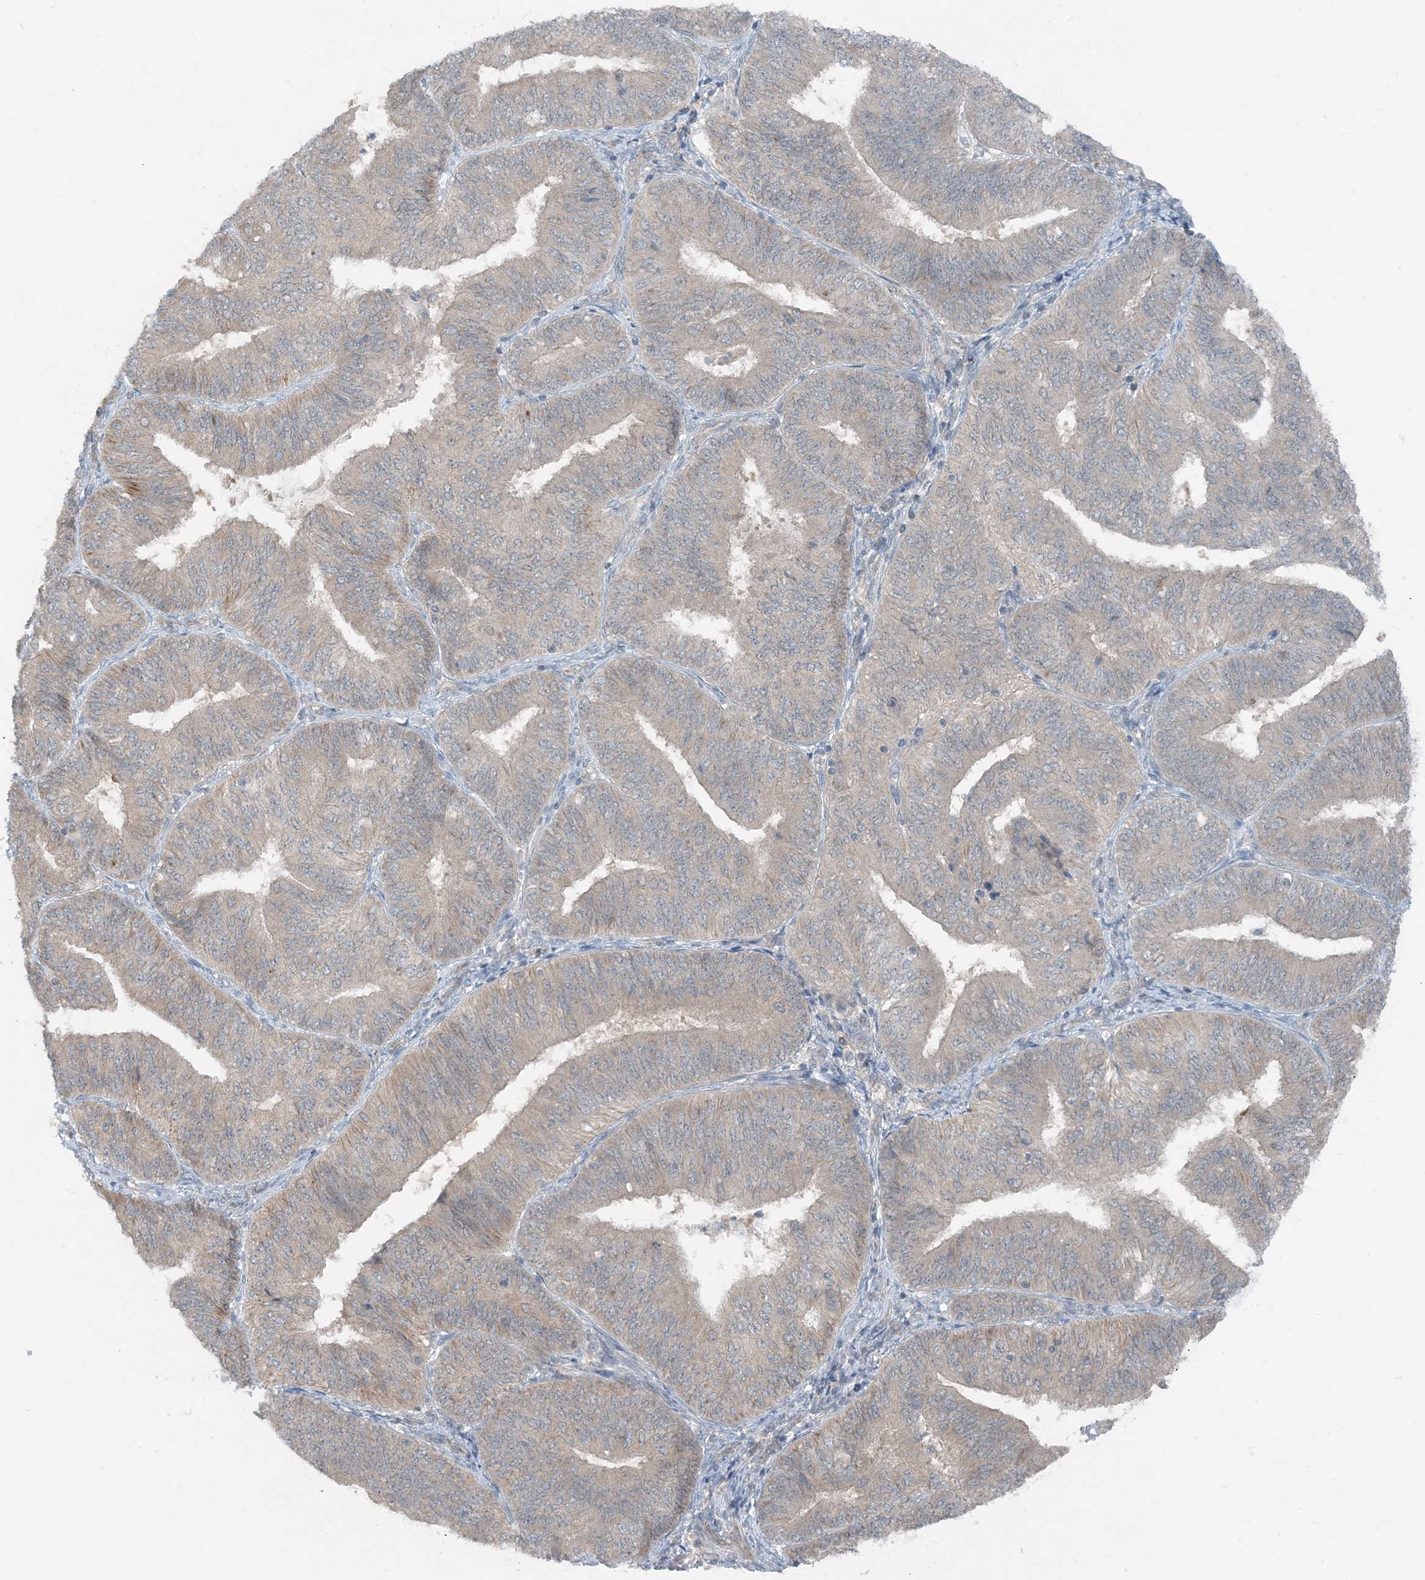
{"staining": {"intensity": "moderate", "quantity": "25%-75%", "location": "cytoplasmic/membranous"}, "tissue": "endometrial cancer", "cell_type": "Tumor cells", "image_type": "cancer", "snomed": [{"axis": "morphology", "description": "Adenocarcinoma, NOS"}, {"axis": "topography", "description": "Endometrium"}], "caption": "Protein staining of adenocarcinoma (endometrial) tissue demonstrates moderate cytoplasmic/membranous expression in approximately 25%-75% of tumor cells. (Stains: DAB (3,3'-diaminobenzidine) in brown, nuclei in blue, Microscopy: brightfield microscopy at high magnification).", "gene": "MITD1", "patient": {"sex": "female", "age": 58}}